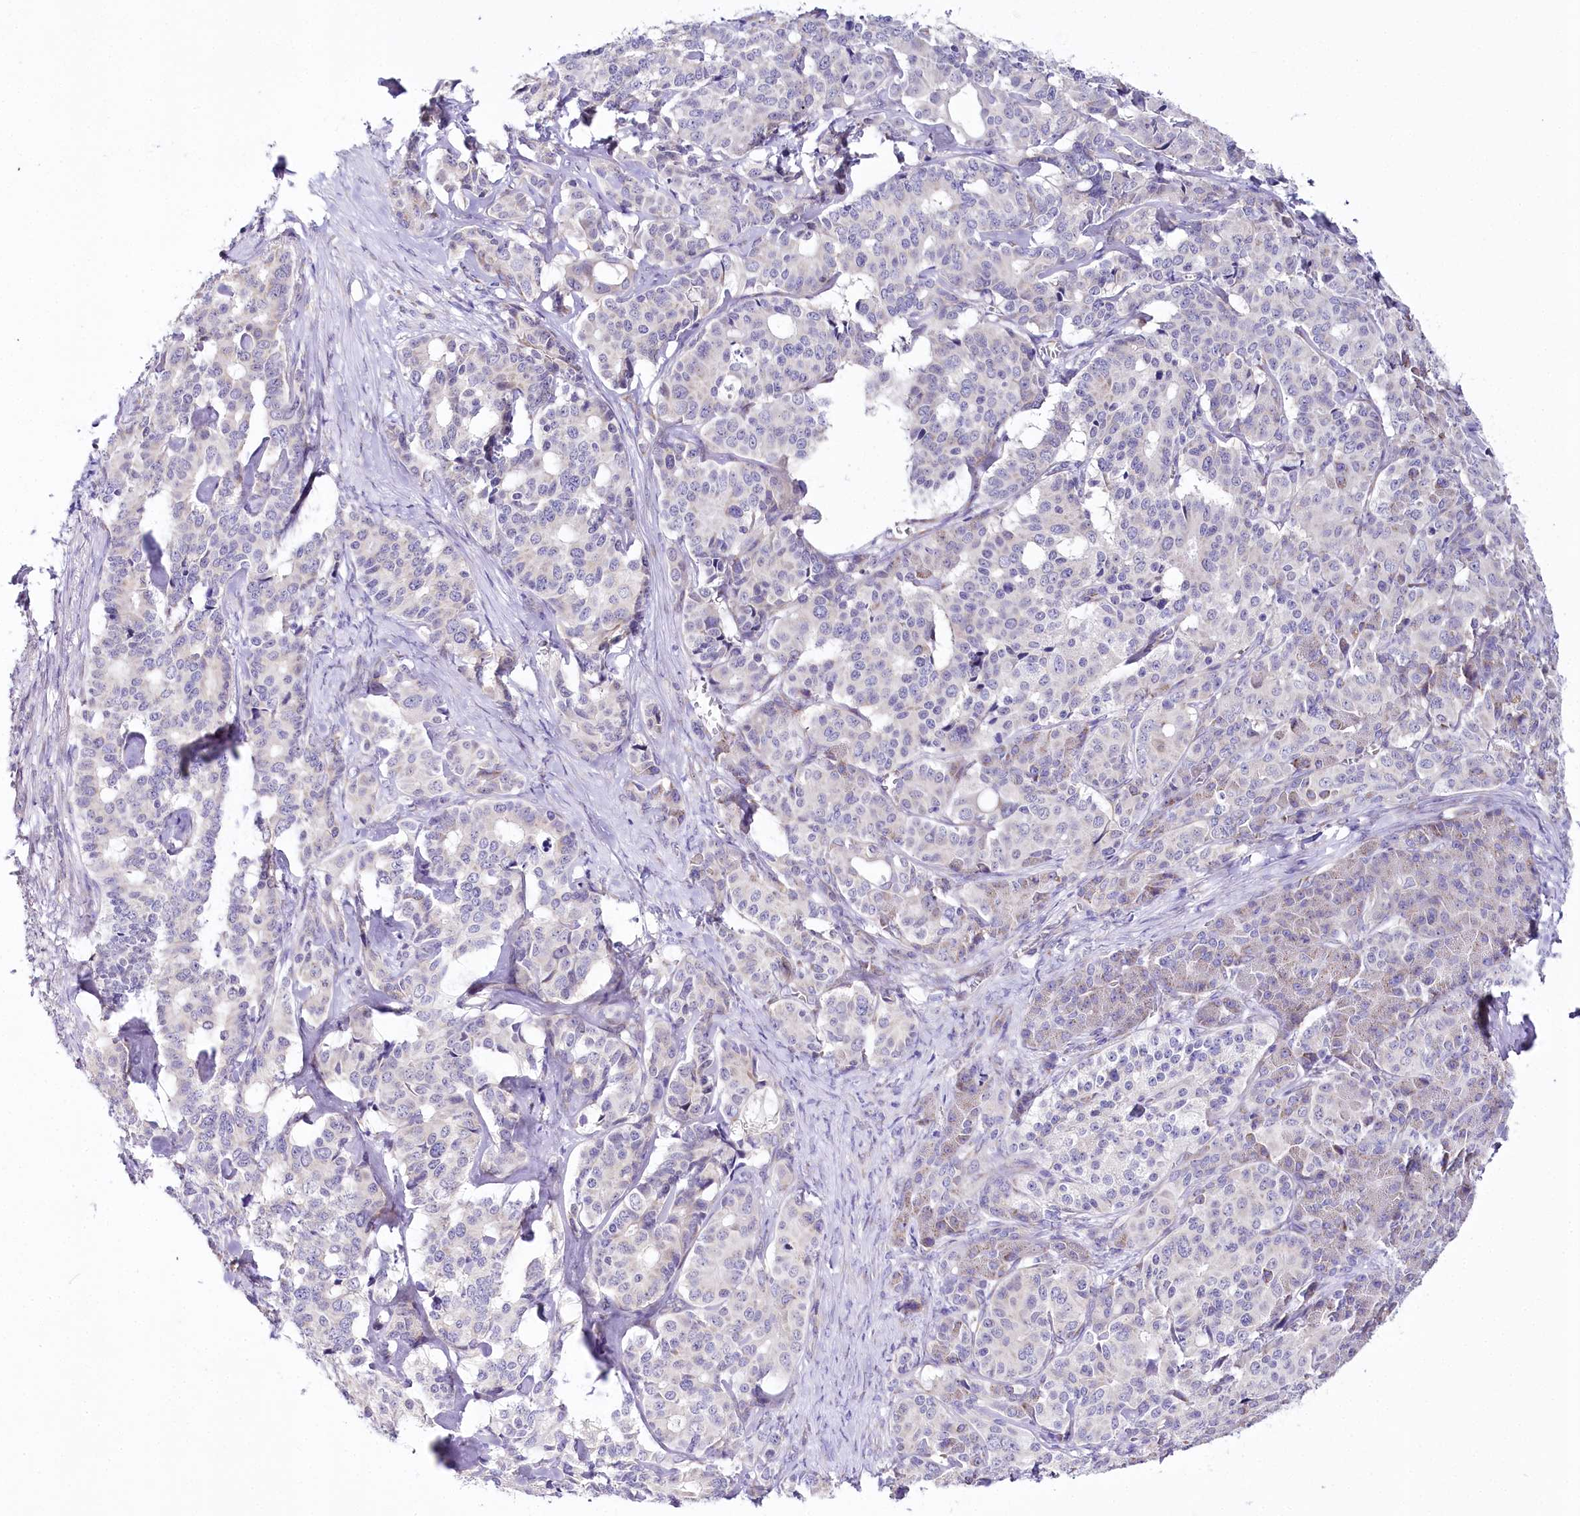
{"staining": {"intensity": "negative", "quantity": "none", "location": "none"}, "tissue": "pancreatic cancer", "cell_type": "Tumor cells", "image_type": "cancer", "snomed": [{"axis": "morphology", "description": "Adenocarcinoma, NOS"}, {"axis": "topography", "description": "Pancreas"}], "caption": "Tumor cells show no significant expression in pancreatic adenocarcinoma.", "gene": "CSN3", "patient": {"sex": "female", "age": 74}}